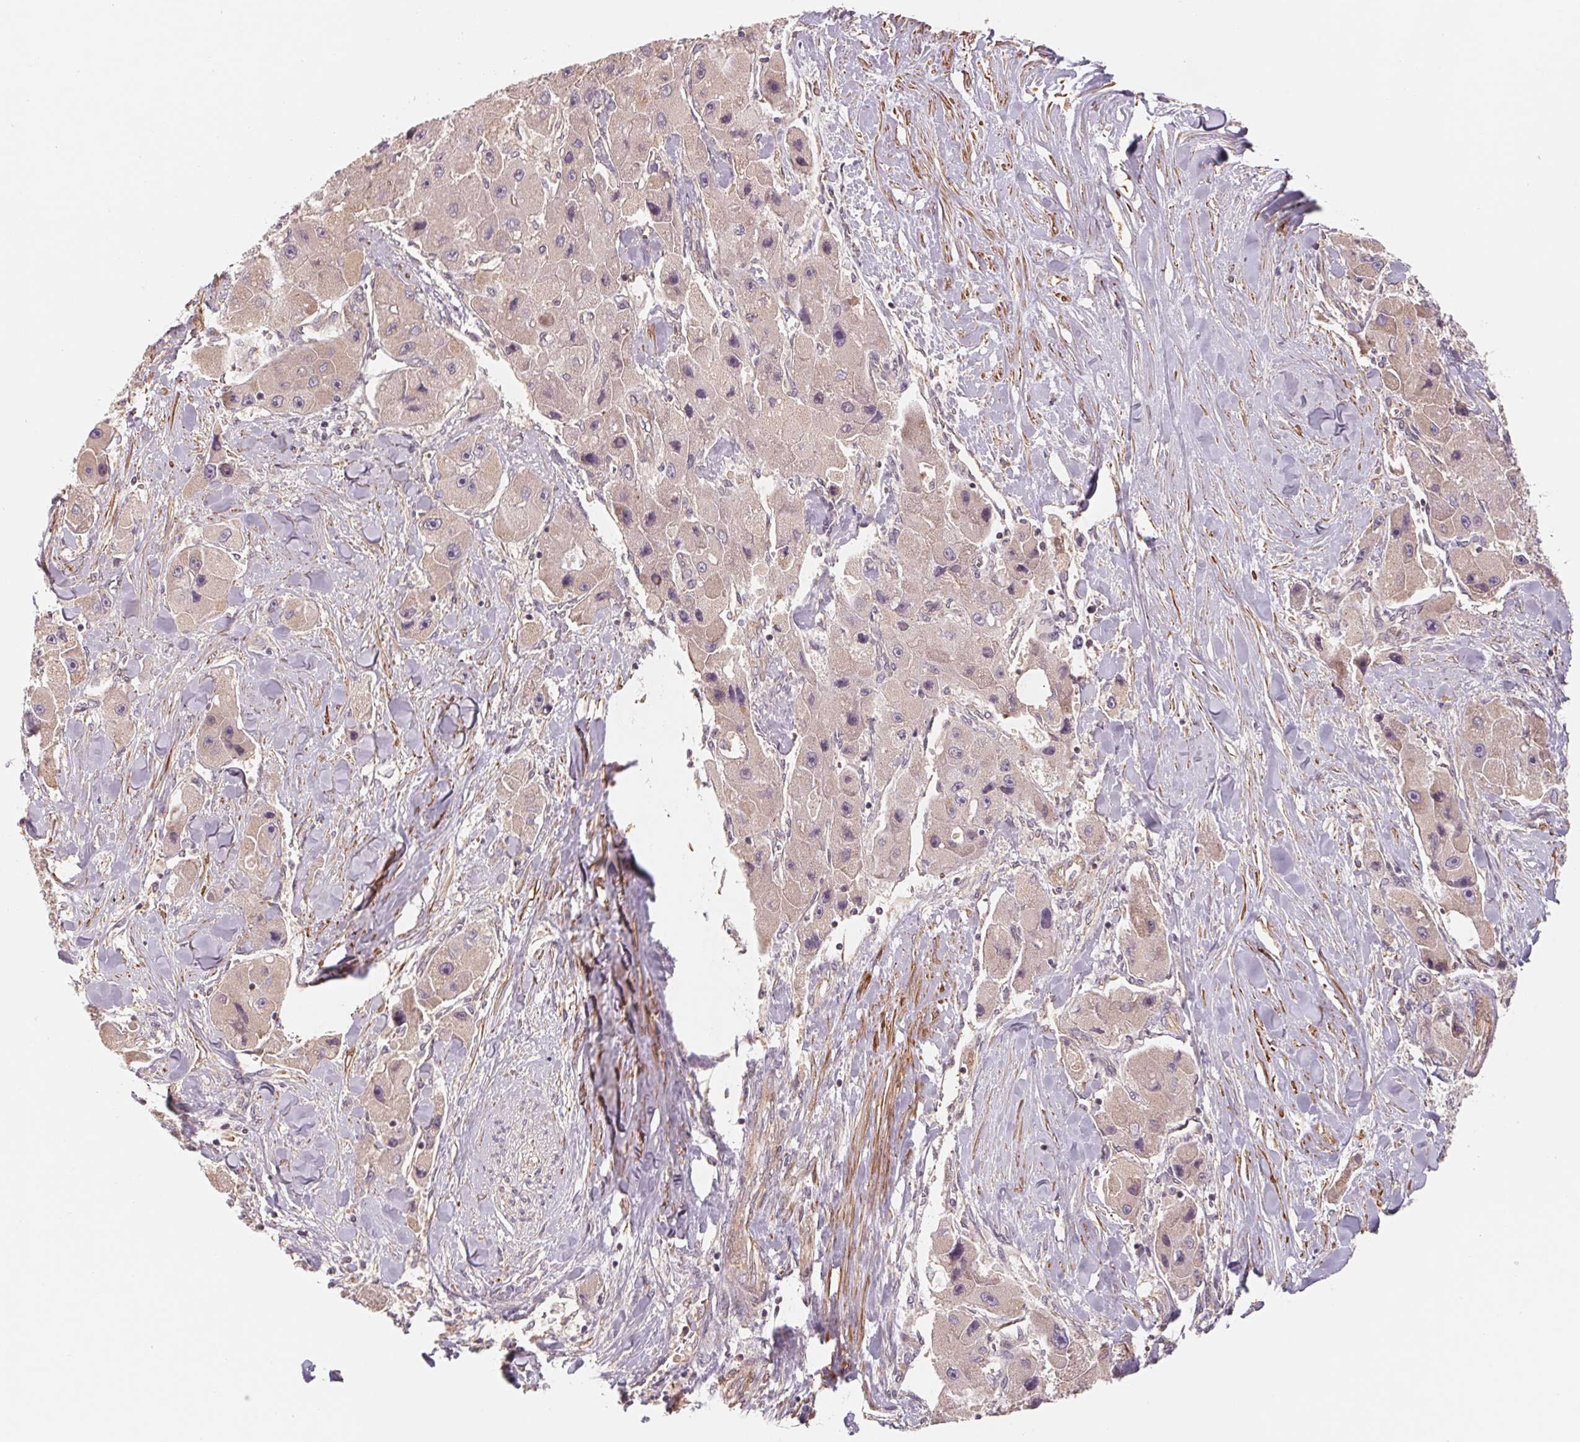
{"staining": {"intensity": "negative", "quantity": "none", "location": "none"}, "tissue": "liver cancer", "cell_type": "Tumor cells", "image_type": "cancer", "snomed": [{"axis": "morphology", "description": "Carcinoma, Hepatocellular, NOS"}, {"axis": "topography", "description": "Liver"}], "caption": "DAB immunohistochemical staining of liver hepatocellular carcinoma displays no significant positivity in tumor cells.", "gene": "CCDC112", "patient": {"sex": "male", "age": 24}}